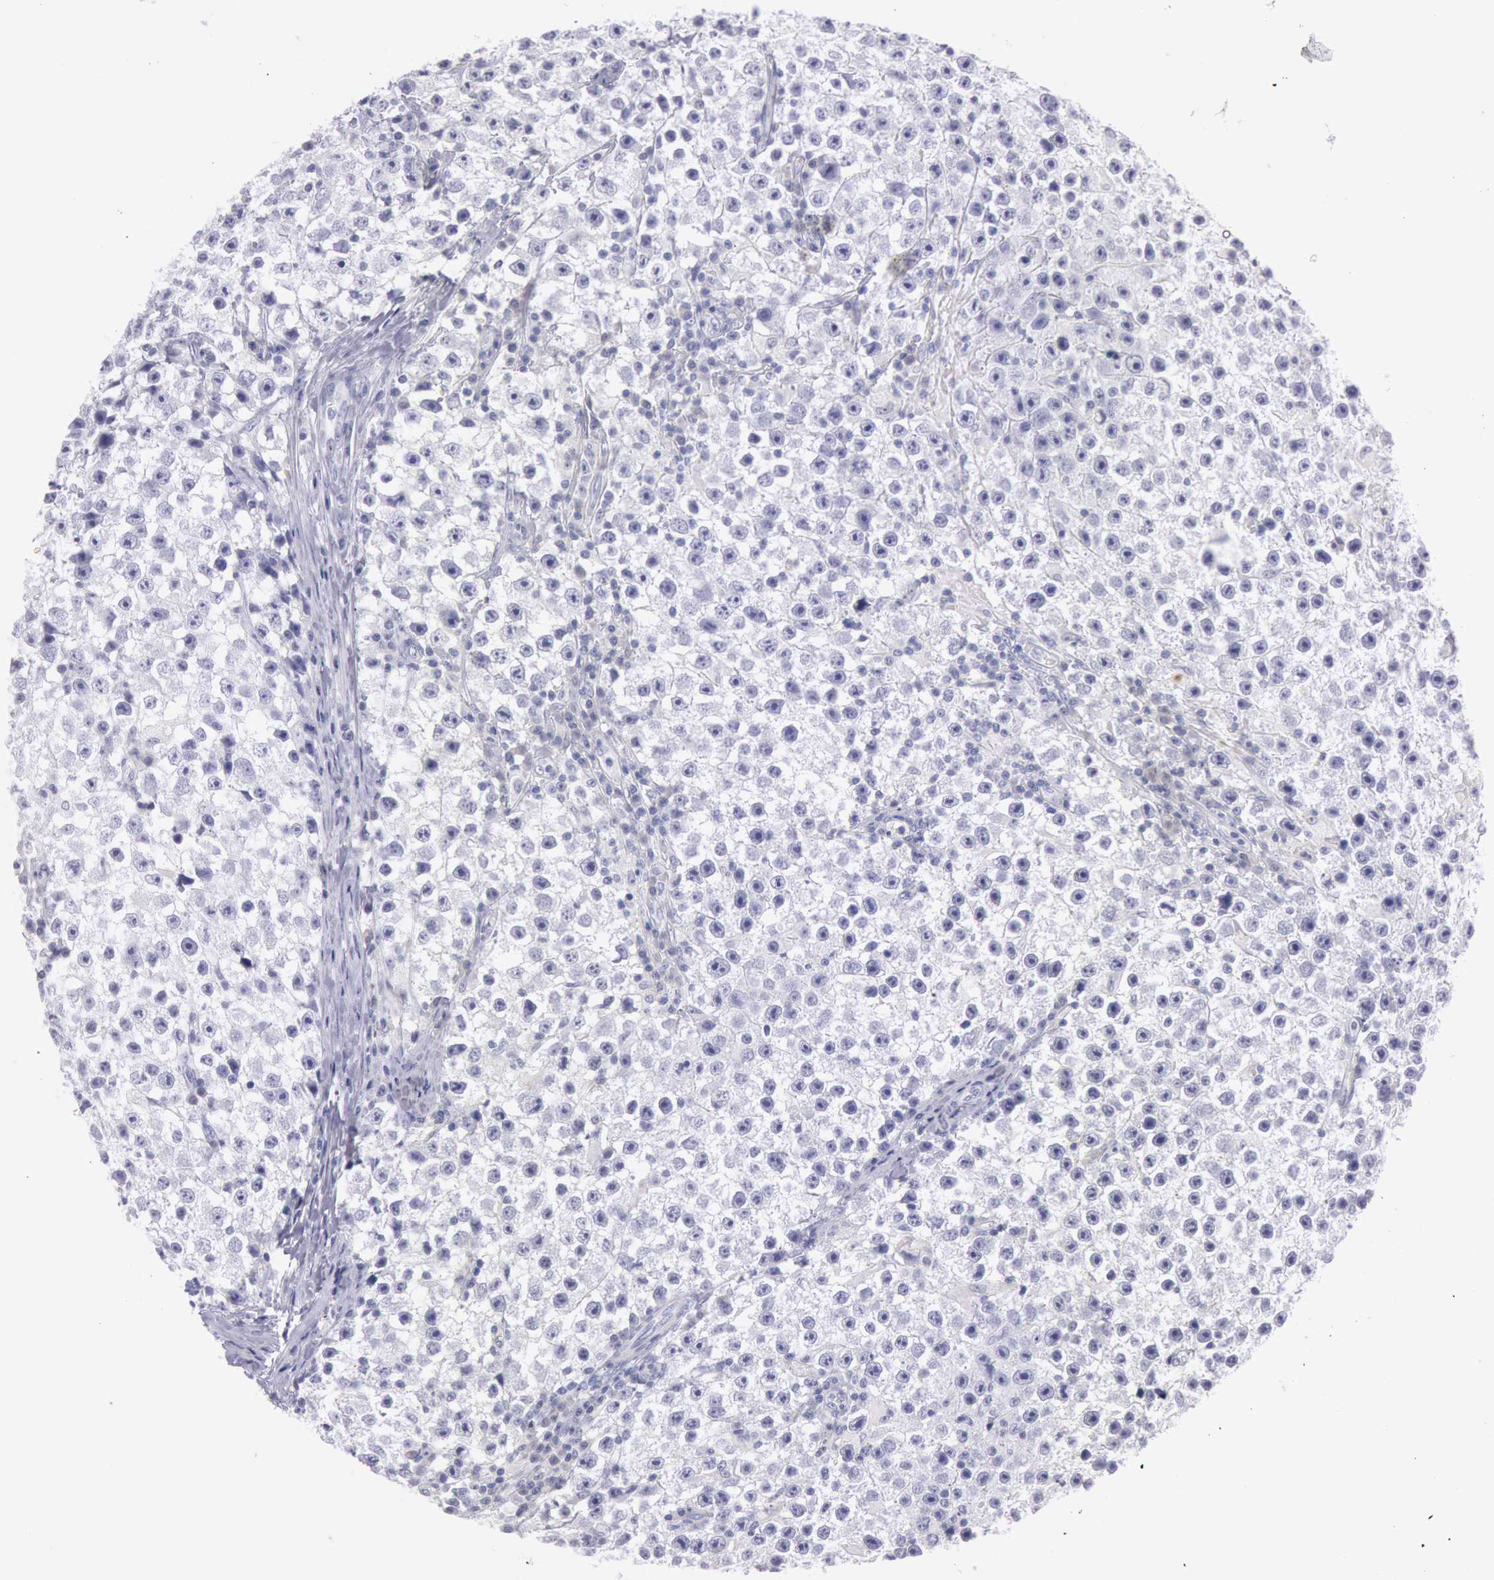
{"staining": {"intensity": "negative", "quantity": "none", "location": "none"}, "tissue": "testis cancer", "cell_type": "Tumor cells", "image_type": "cancer", "snomed": [{"axis": "morphology", "description": "Seminoma, NOS"}, {"axis": "topography", "description": "Testis"}], "caption": "Micrograph shows no significant protein positivity in tumor cells of testis cancer. (DAB (3,3'-diaminobenzidine) immunohistochemistry visualized using brightfield microscopy, high magnification).", "gene": "EGFR", "patient": {"sex": "male", "age": 35}}